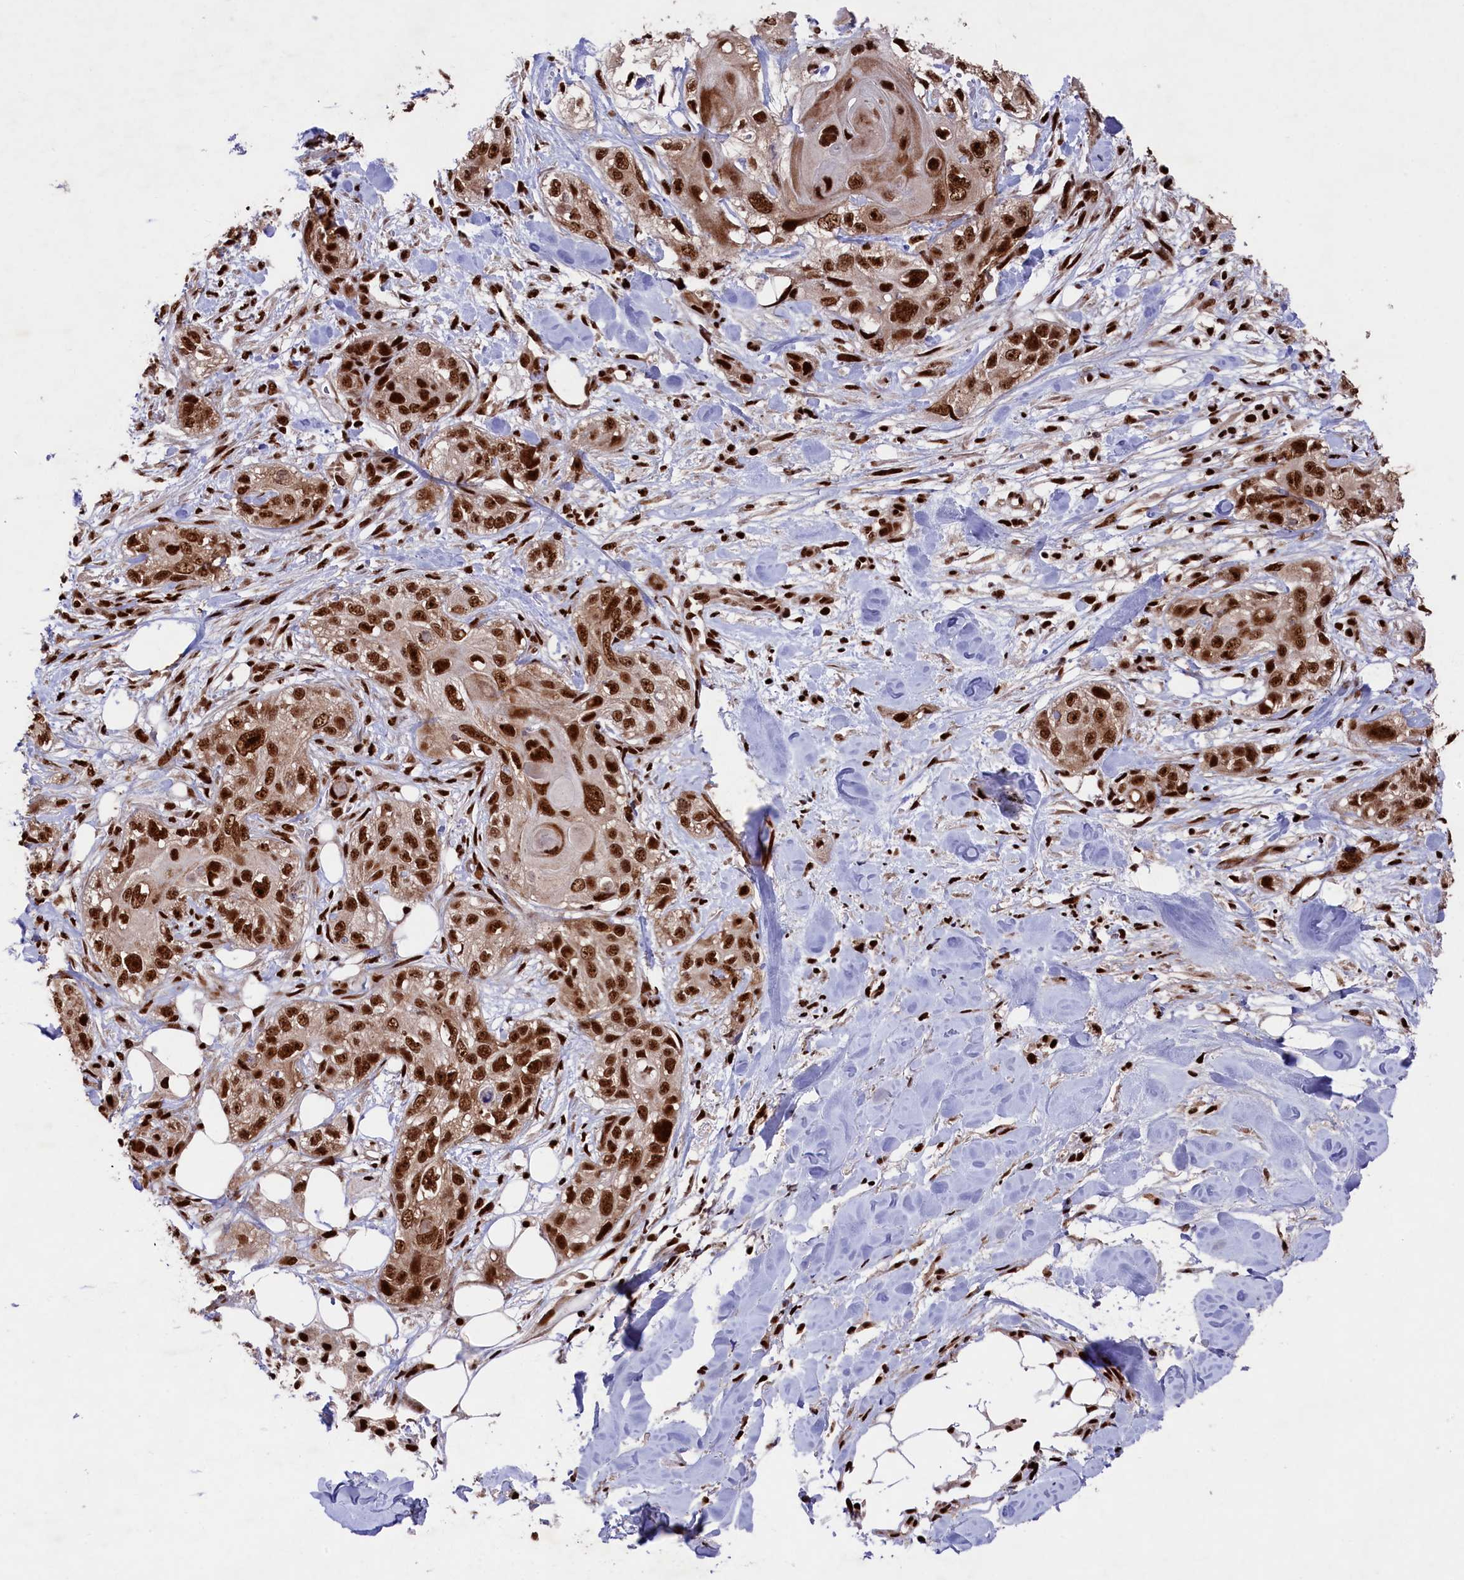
{"staining": {"intensity": "strong", "quantity": ">75%", "location": "nuclear"}, "tissue": "skin cancer", "cell_type": "Tumor cells", "image_type": "cancer", "snomed": [{"axis": "morphology", "description": "Normal tissue, NOS"}, {"axis": "morphology", "description": "Squamous cell carcinoma, NOS"}, {"axis": "topography", "description": "Skin"}], "caption": "Tumor cells exhibit high levels of strong nuclear staining in approximately >75% of cells in skin cancer (squamous cell carcinoma).", "gene": "PRPF31", "patient": {"sex": "male", "age": 72}}